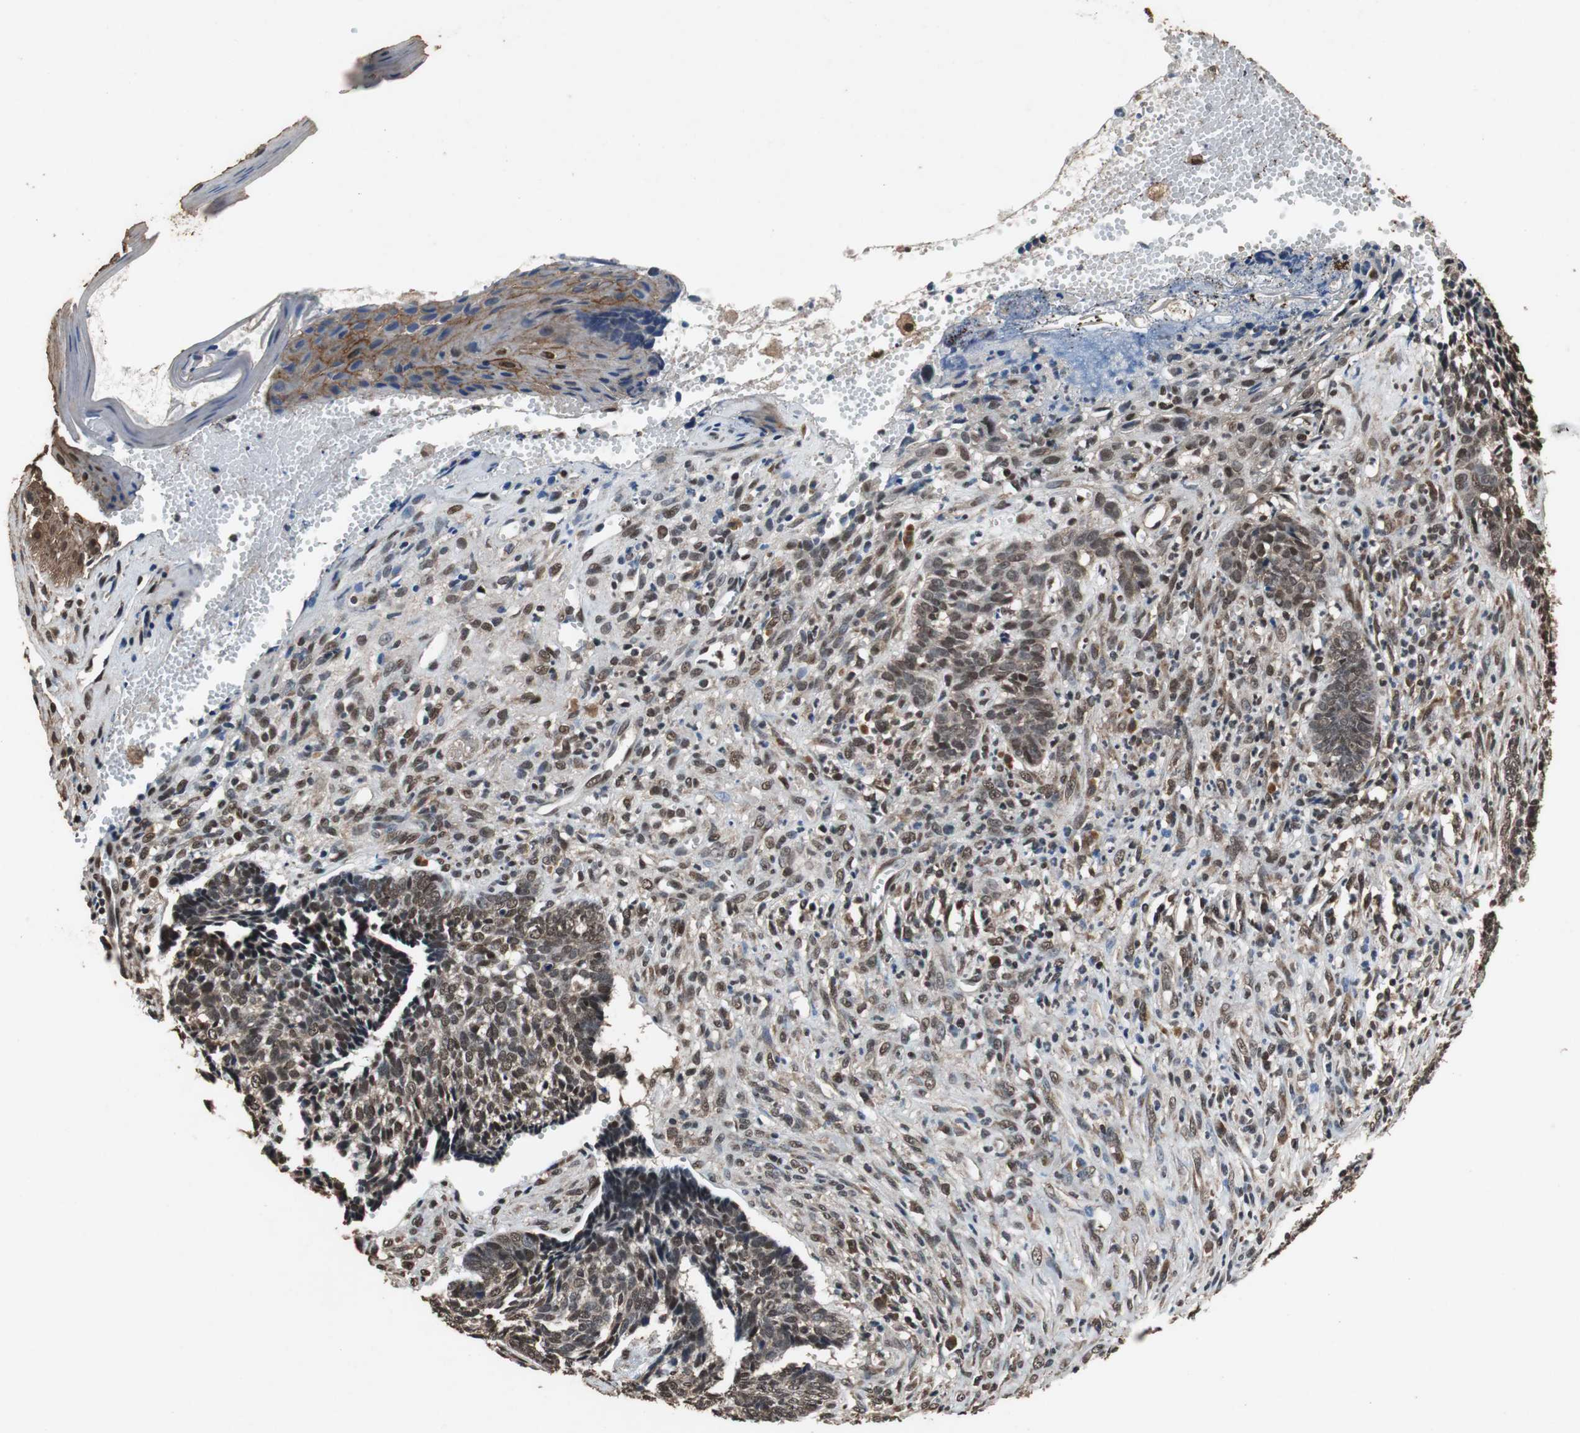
{"staining": {"intensity": "moderate", "quantity": ">75%", "location": "cytoplasmic/membranous,nuclear"}, "tissue": "skin cancer", "cell_type": "Tumor cells", "image_type": "cancer", "snomed": [{"axis": "morphology", "description": "Basal cell carcinoma"}, {"axis": "topography", "description": "Skin"}], "caption": "DAB (3,3'-diaminobenzidine) immunohistochemical staining of human skin cancer displays moderate cytoplasmic/membranous and nuclear protein positivity in about >75% of tumor cells.", "gene": "ZNF18", "patient": {"sex": "male", "age": 84}}